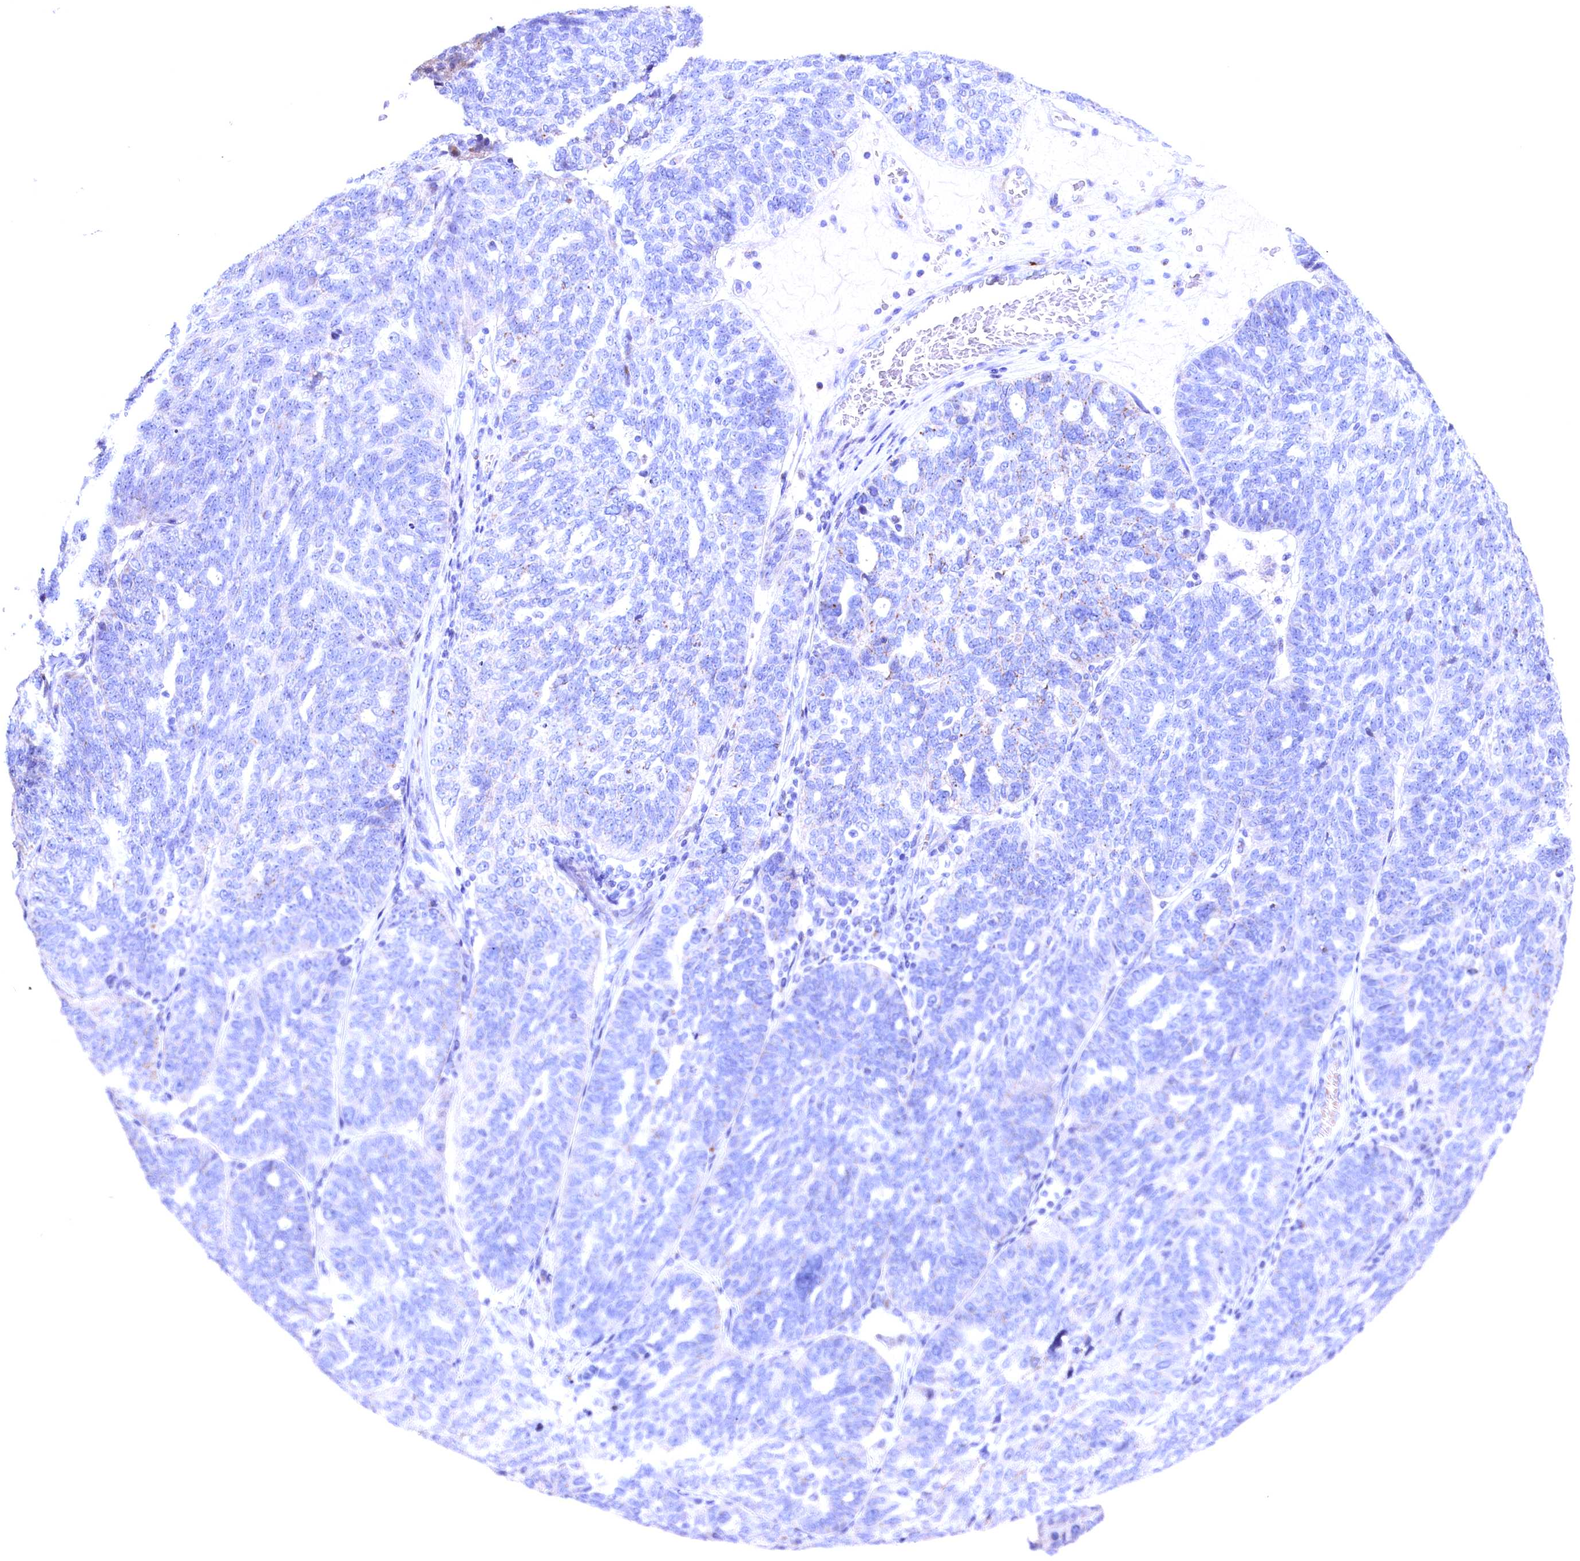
{"staining": {"intensity": "negative", "quantity": "none", "location": "none"}, "tissue": "ovarian cancer", "cell_type": "Tumor cells", "image_type": "cancer", "snomed": [{"axis": "morphology", "description": "Cystadenocarcinoma, serous, NOS"}, {"axis": "topography", "description": "Ovary"}], "caption": "Tumor cells show no significant protein staining in serous cystadenocarcinoma (ovarian).", "gene": "GPR108", "patient": {"sex": "female", "age": 59}}